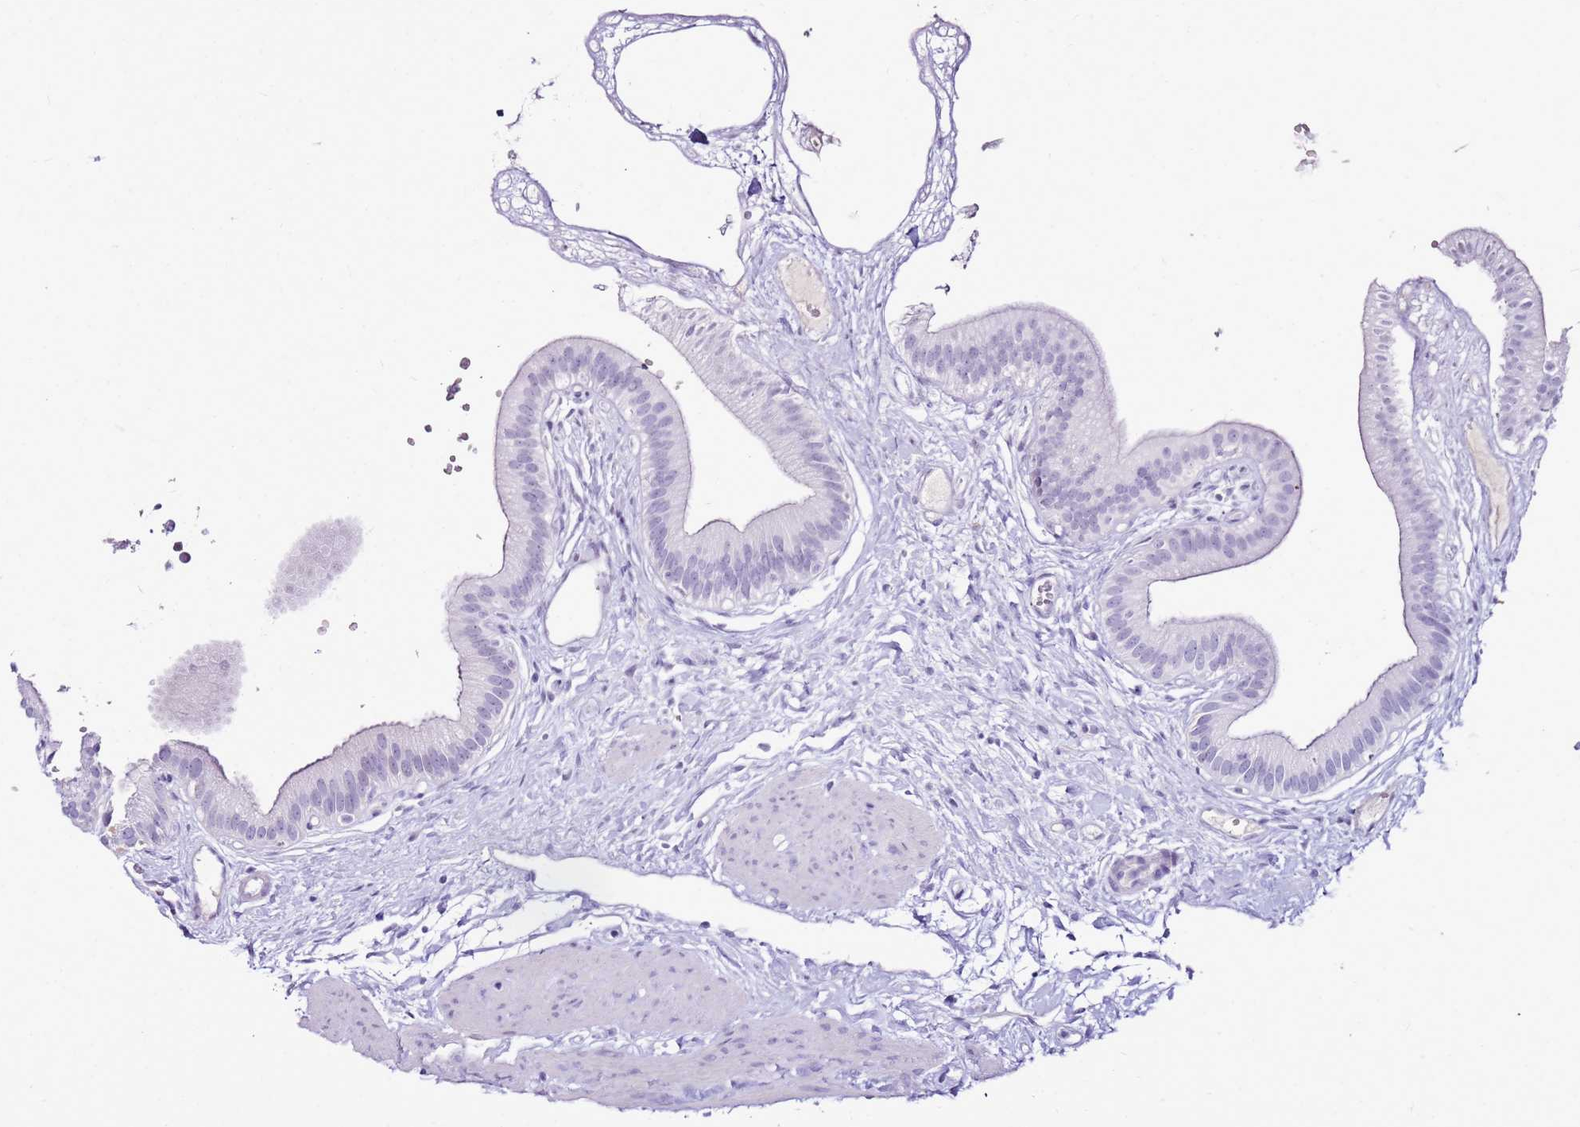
{"staining": {"intensity": "negative", "quantity": "none", "location": "none"}, "tissue": "gallbladder", "cell_type": "Glandular cells", "image_type": "normal", "snomed": [{"axis": "morphology", "description": "Normal tissue, NOS"}, {"axis": "topography", "description": "Gallbladder"}], "caption": "This is an IHC image of benign gallbladder. There is no expression in glandular cells.", "gene": "SPC25", "patient": {"sex": "female", "age": 54}}